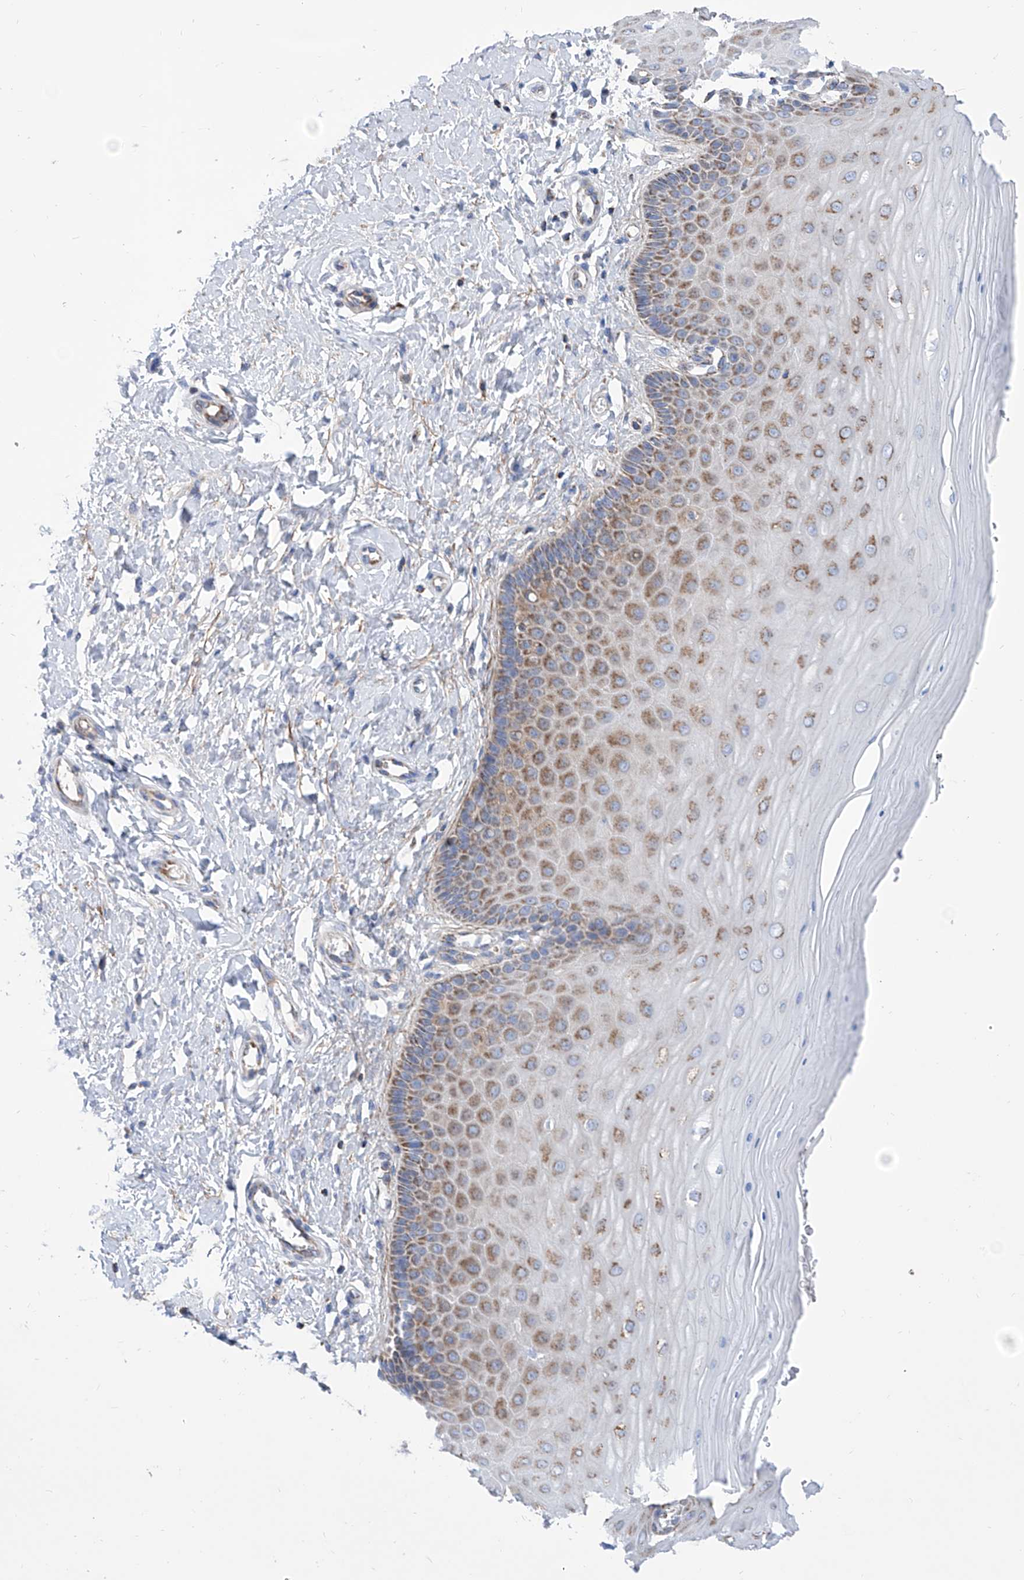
{"staining": {"intensity": "moderate", "quantity": "25%-75%", "location": "cytoplasmic/membranous"}, "tissue": "cervix", "cell_type": "Glandular cells", "image_type": "normal", "snomed": [{"axis": "morphology", "description": "Normal tissue, NOS"}, {"axis": "topography", "description": "Cervix"}], "caption": "A high-resolution histopathology image shows immunohistochemistry (IHC) staining of benign cervix, which displays moderate cytoplasmic/membranous positivity in approximately 25%-75% of glandular cells. The protein of interest is stained brown, and the nuclei are stained in blue (DAB IHC with brightfield microscopy, high magnification).", "gene": "SRBD1", "patient": {"sex": "female", "age": 55}}